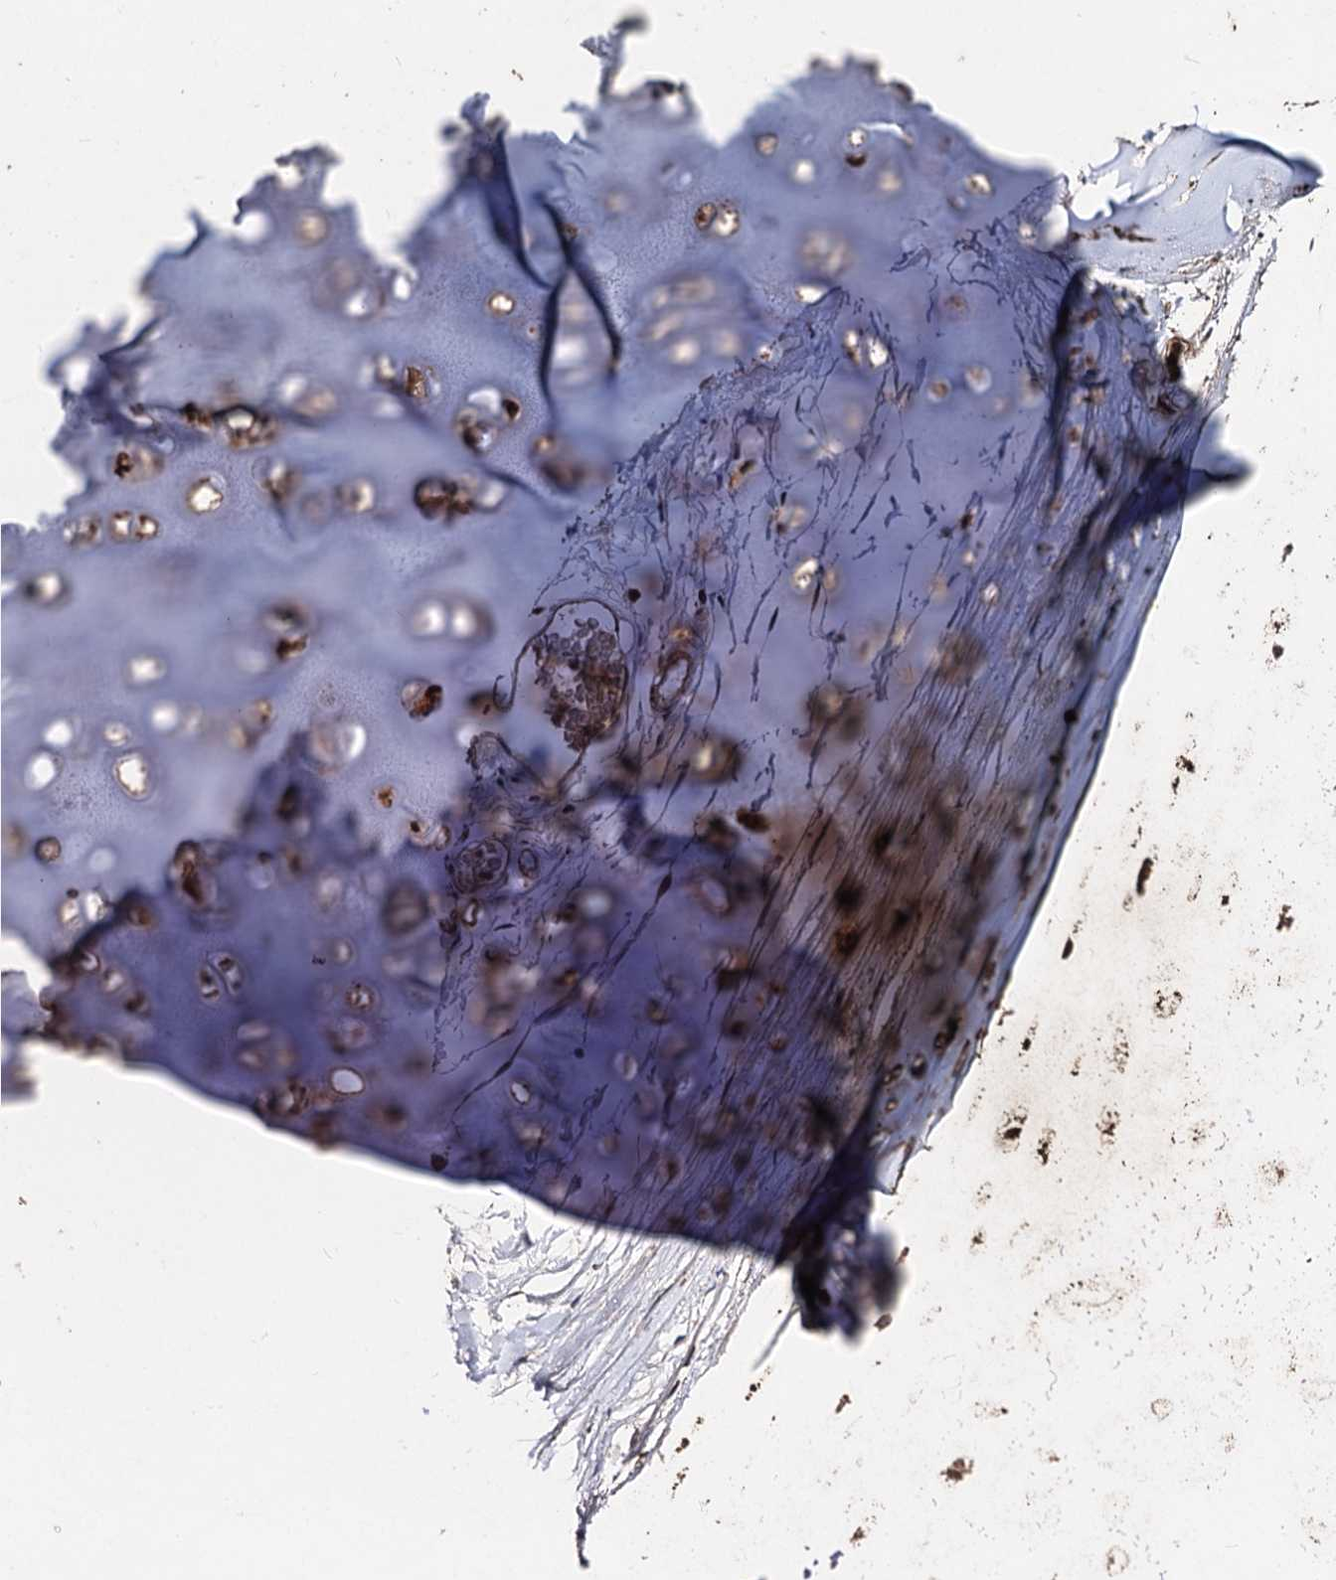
{"staining": {"intensity": "moderate", "quantity": ">75%", "location": "cytoplasmic/membranous"}, "tissue": "adipose tissue", "cell_type": "Adipocytes", "image_type": "normal", "snomed": [{"axis": "morphology", "description": "Normal tissue, NOS"}, {"axis": "topography", "description": "Lymph node"}, {"axis": "topography", "description": "Bronchus"}], "caption": "Immunohistochemistry (IHC) of benign human adipose tissue displays medium levels of moderate cytoplasmic/membranous expression in about >75% of adipocytes.", "gene": "BCL2L2", "patient": {"sex": "male", "age": 63}}